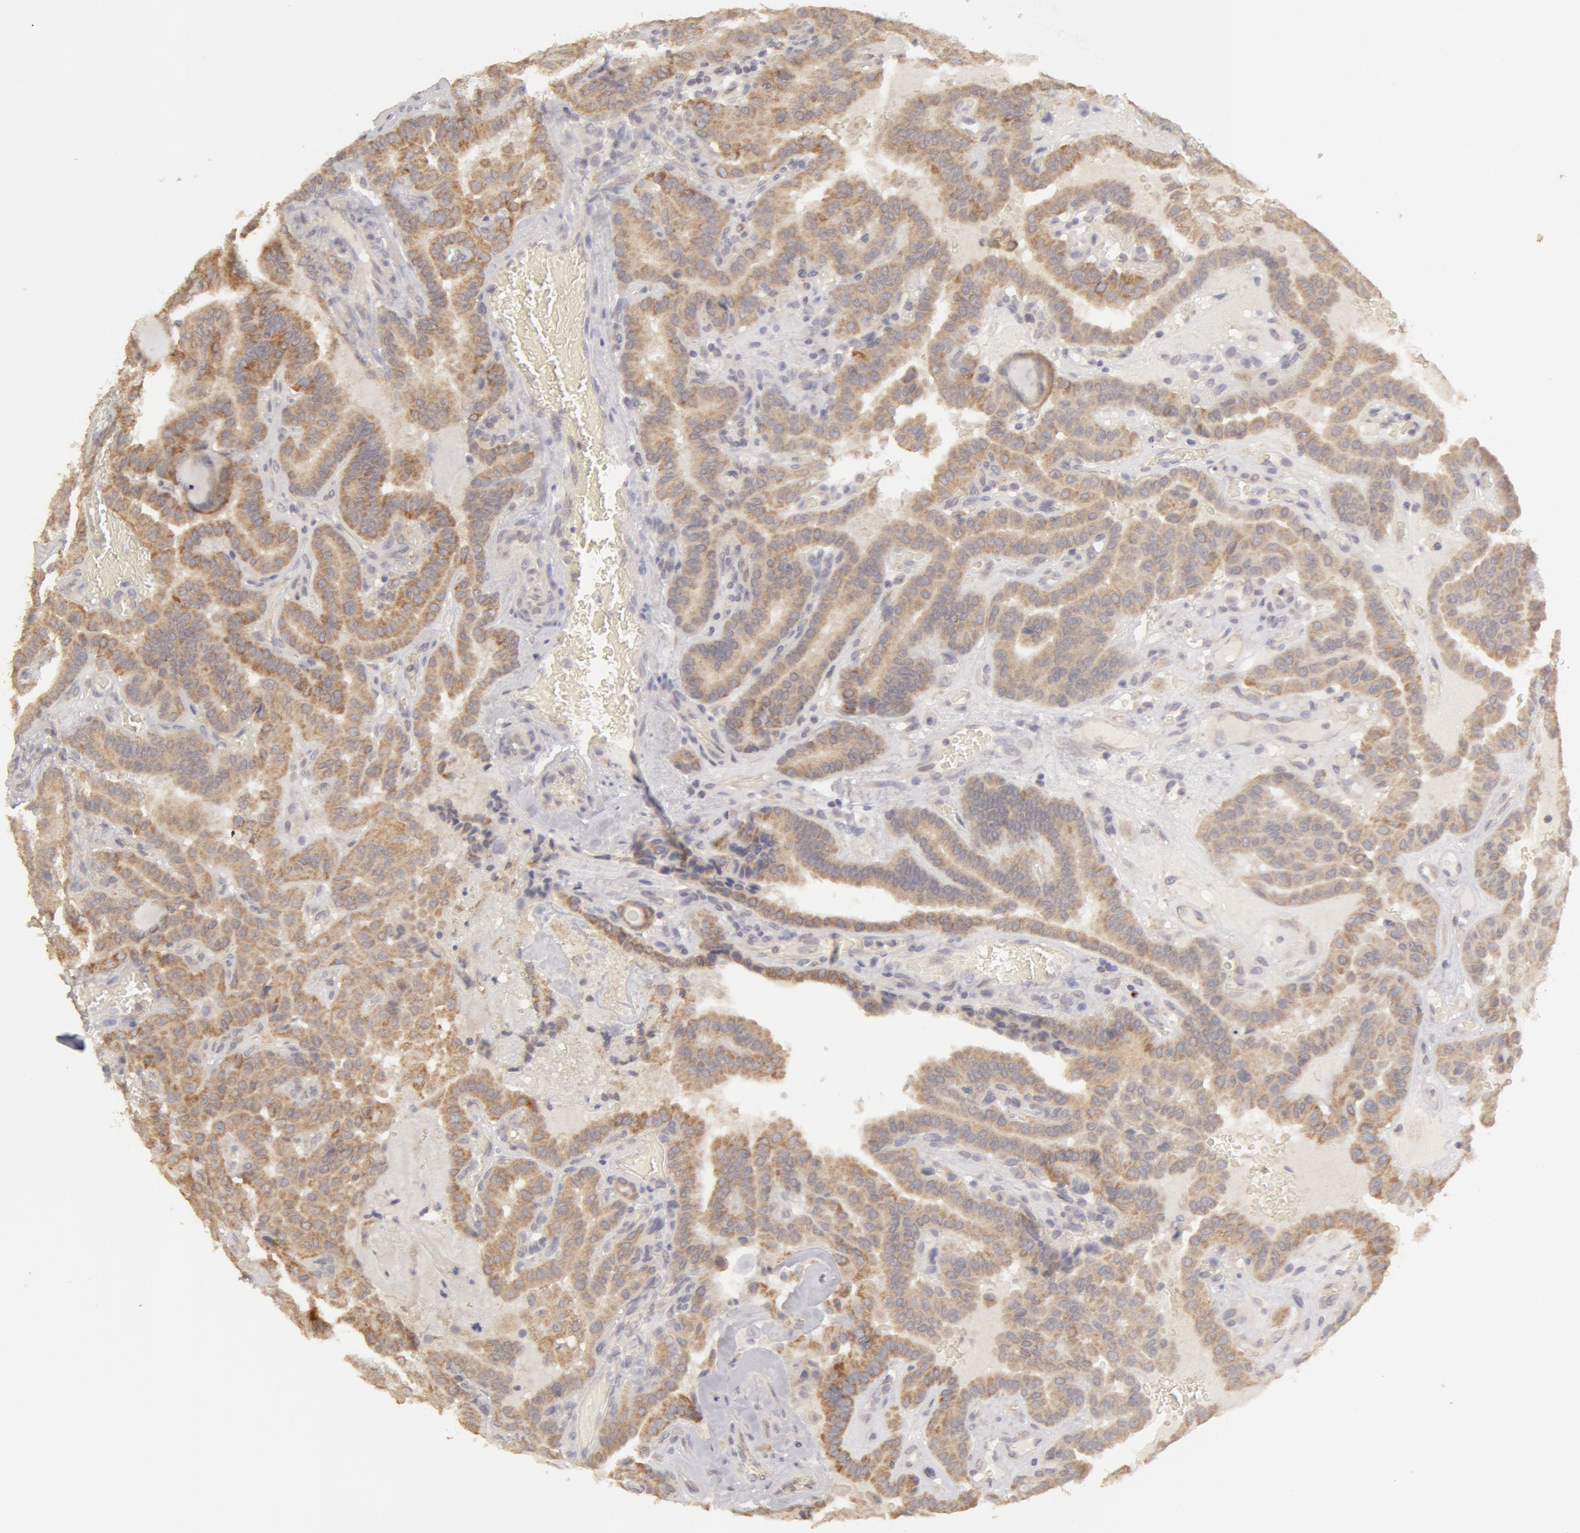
{"staining": {"intensity": "weak", "quantity": "<25%", "location": "cytoplasmic/membranous"}, "tissue": "thyroid cancer", "cell_type": "Tumor cells", "image_type": "cancer", "snomed": [{"axis": "morphology", "description": "Papillary adenocarcinoma, NOS"}, {"axis": "topography", "description": "Thyroid gland"}], "caption": "Tumor cells show no significant expression in thyroid papillary adenocarcinoma.", "gene": "ADPRH", "patient": {"sex": "male", "age": 87}}